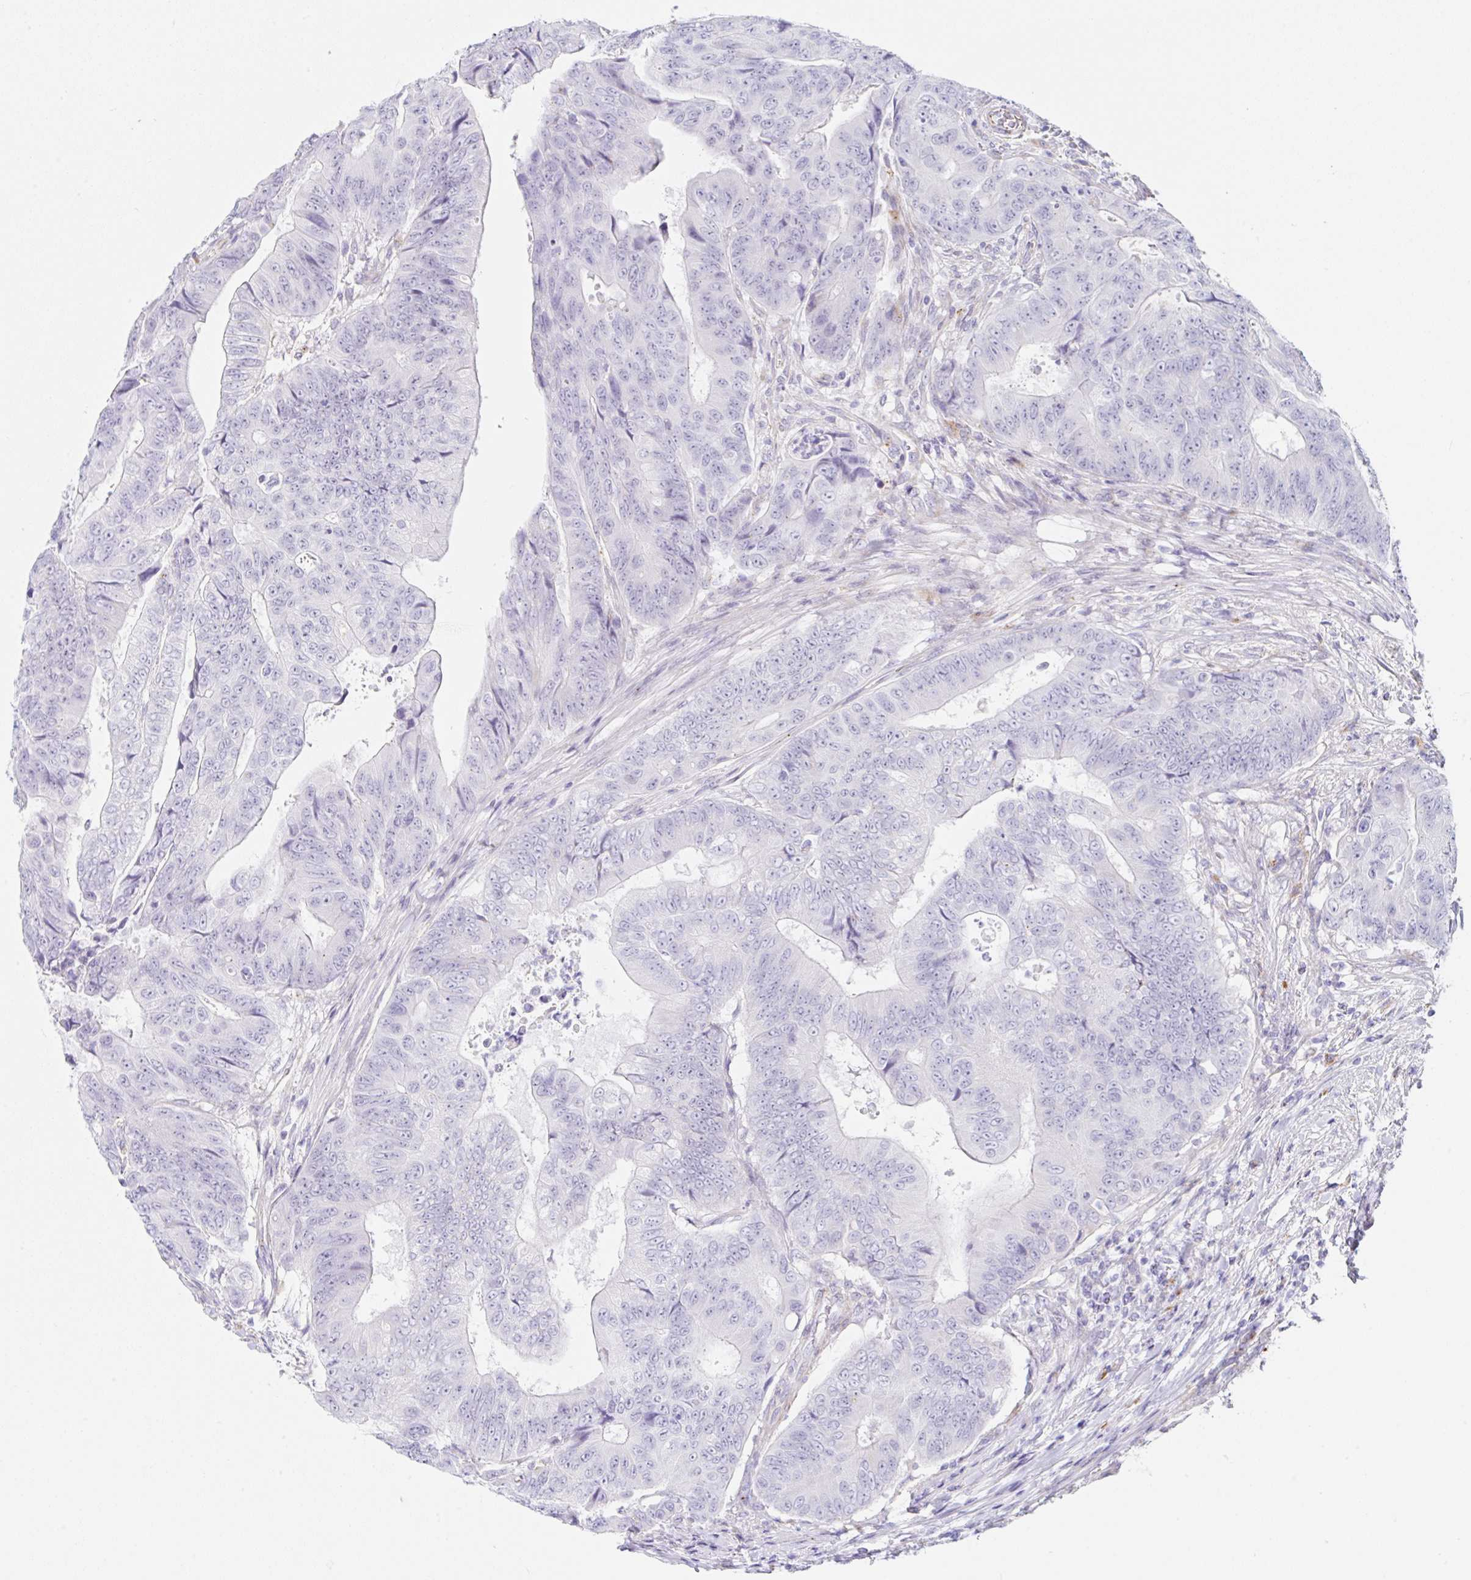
{"staining": {"intensity": "negative", "quantity": "none", "location": "none"}, "tissue": "colorectal cancer", "cell_type": "Tumor cells", "image_type": "cancer", "snomed": [{"axis": "morphology", "description": "Adenocarcinoma, NOS"}, {"axis": "topography", "description": "Colon"}], "caption": "IHC histopathology image of colorectal cancer (adenocarcinoma) stained for a protein (brown), which displays no expression in tumor cells.", "gene": "DKK4", "patient": {"sex": "female", "age": 48}}